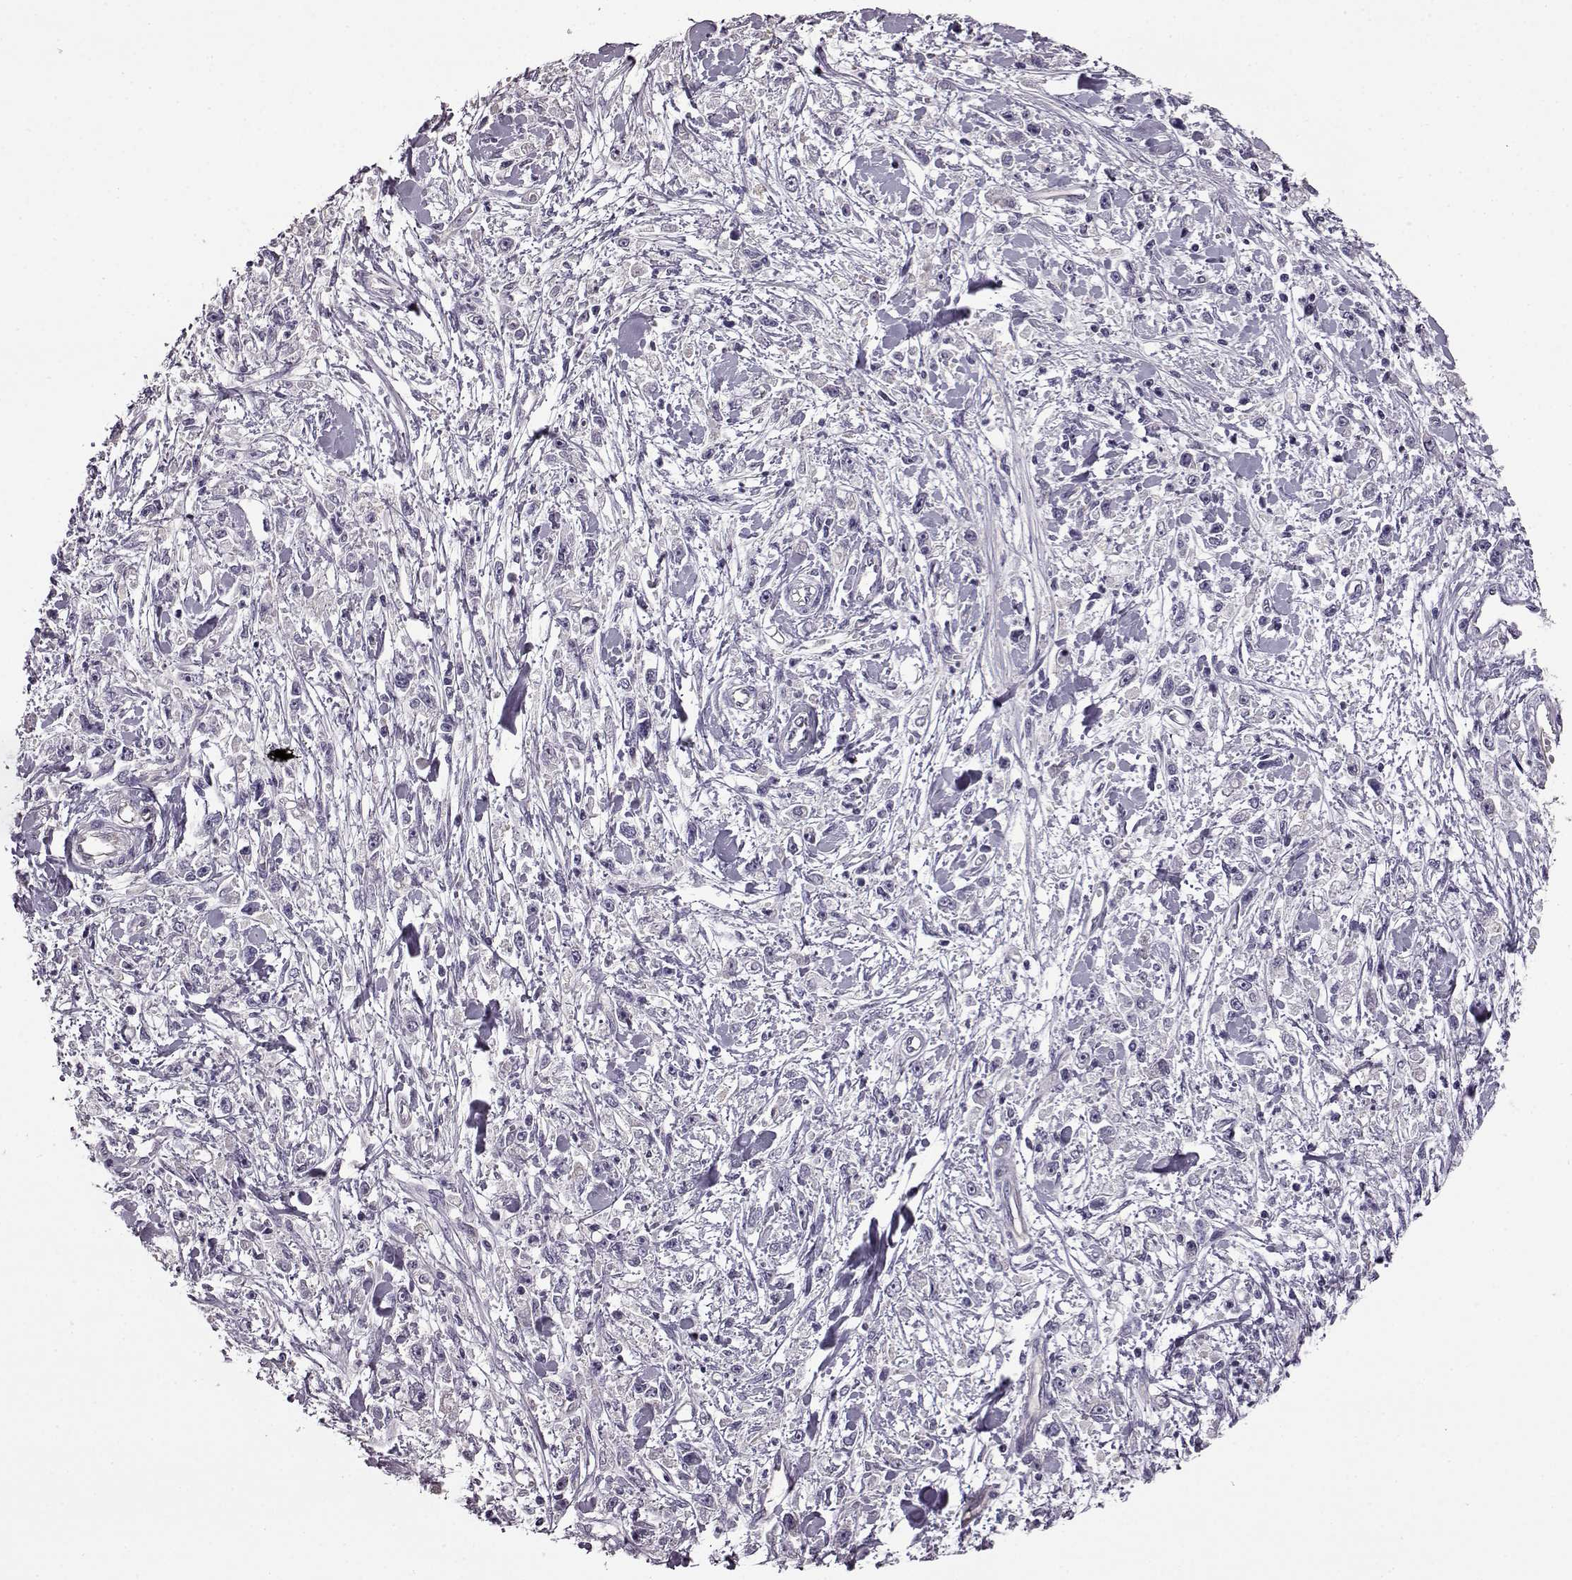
{"staining": {"intensity": "negative", "quantity": "none", "location": "none"}, "tissue": "stomach cancer", "cell_type": "Tumor cells", "image_type": "cancer", "snomed": [{"axis": "morphology", "description": "Adenocarcinoma, NOS"}, {"axis": "topography", "description": "Stomach"}], "caption": "Tumor cells are negative for brown protein staining in stomach cancer.", "gene": "EDDM3B", "patient": {"sex": "female", "age": 59}}